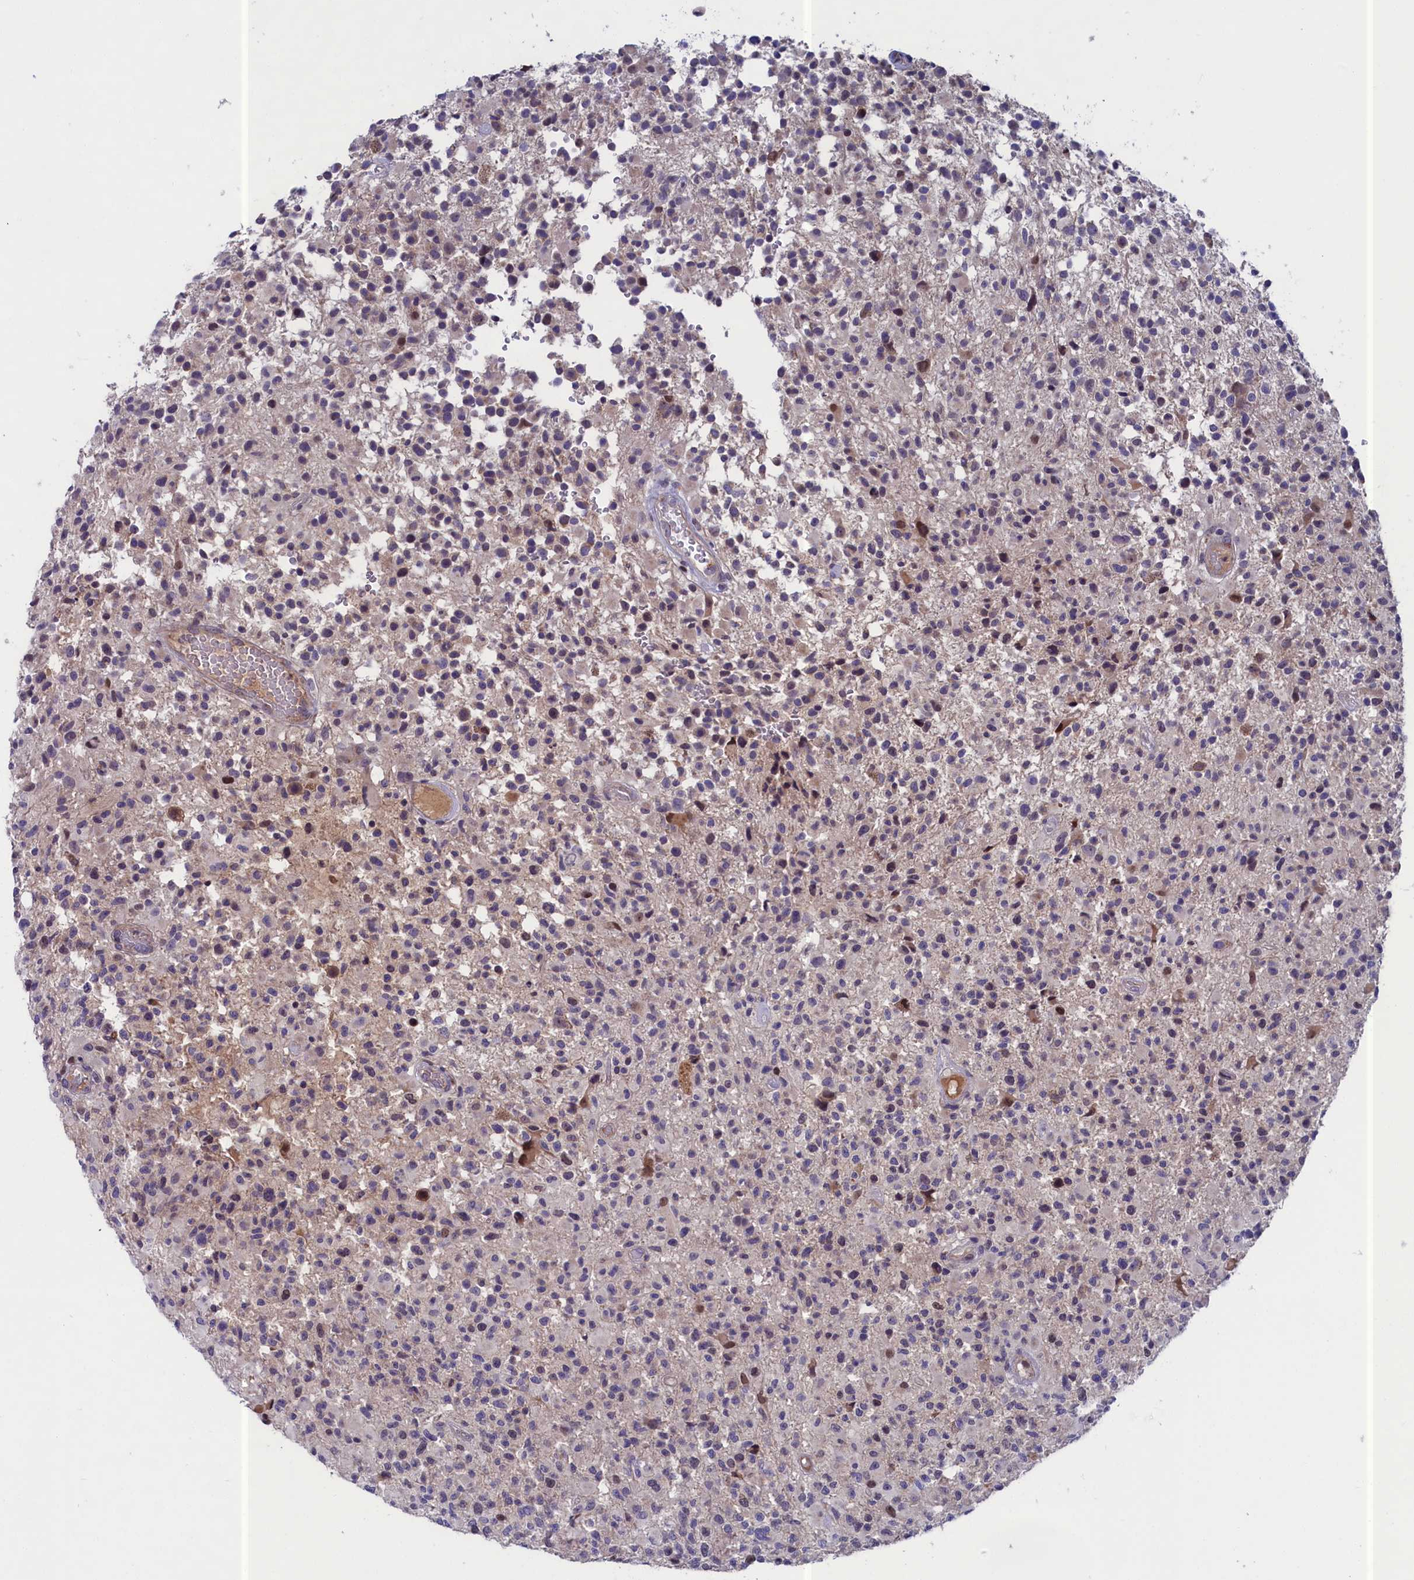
{"staining": {"intensity": "negative", "quantity": "none", "location": "none"}, "tissue": "glioma", "cell_type": "Tumor cells", "image_type": "cancer", "snomed": [{"axis": "morphology", "description": "Glioma, malignant, High grade"}, {"axis": "morphology", "description": "Glioblastoma, NOS"}, {"axis": "topography", "description": "Brain"}], "caption": "Protein analysis of glioma displays no significant positivity in tumor cells. The staining is performed using DAB (3,3'-diaminobenzidine) brown chromogen with nuclei counter-stained in using hematoxylin.", "gene": "LIG1", "patient": {"sex": "male", "age": 60}}